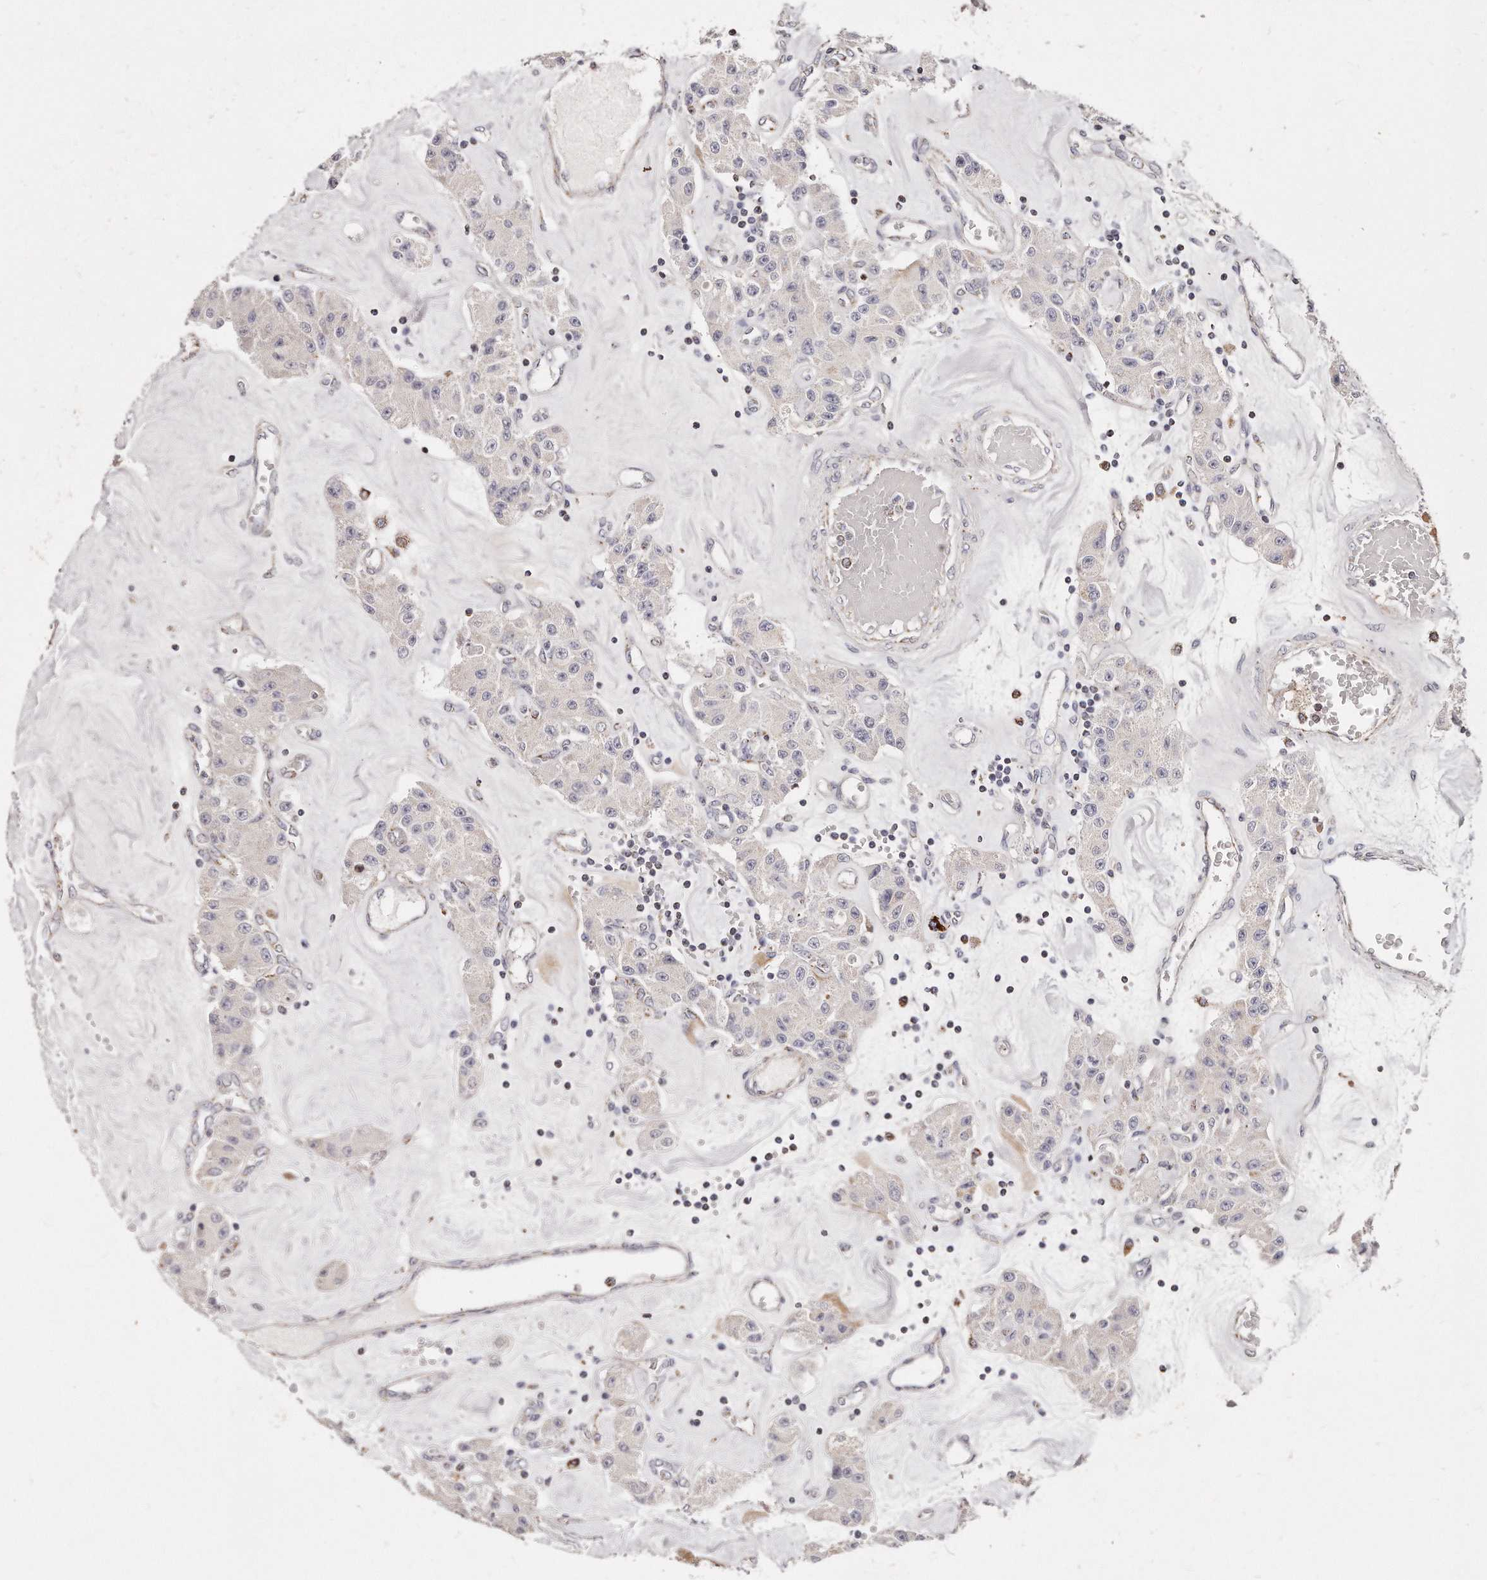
{"staining": {"intensity": "negative", "quantity": "none", "location": "none"}, "tissue": "carcinoid", "cell_type": "Tumor cells", "image_type": "cancer", "snomed": [{"axis": "morphology", "description": "Carcinoid, malignant, NOS"}, {"axis": "topography", "description": "Pancreas"}], "caption": "High magnification brightfield microscopy of malignant carcinoid stained with DAB (3,3'-diaminobenzidine) (brown) and counterstained with hematoxylin (blue): tumor cells show no significant positivity.", "gene": "RTKN", "patient": {"sex": "male", "age": 41}}